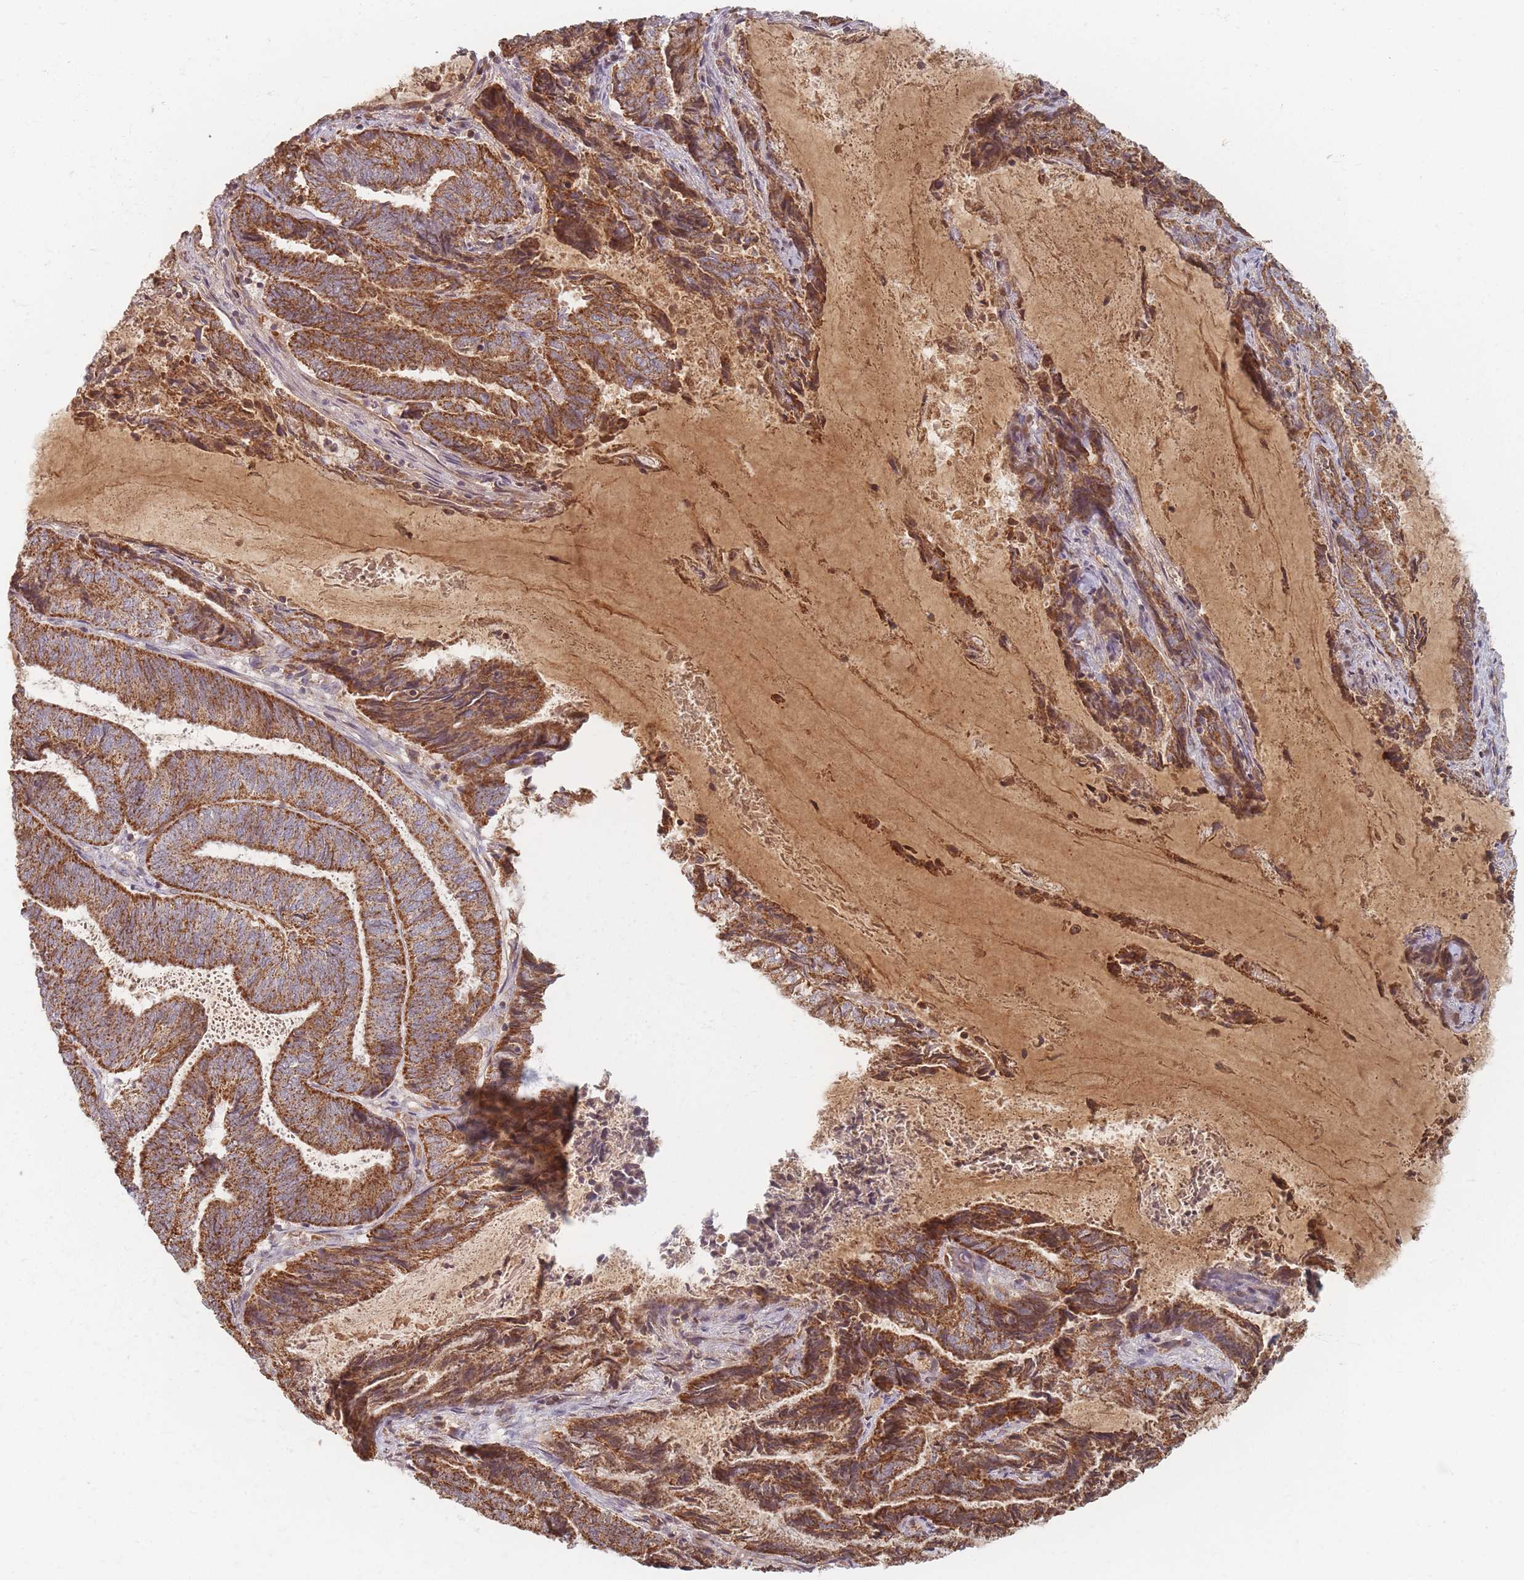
{"staining": {"intensity": "strong", "quantity": ">75%", "location": "cytoplasmic/membranous"}, "tissue": "endometrial cancer", "cell_type": "Tumor cells", "image_type": "cancer", "snomed": [{"axis": "morphology", "description": "Adenocarcinoma, NOS"}, {"axis": "topography", "description": "Endometrium"}], "caption": "The immunohistochemical stain labels strong cytoplasmic/membranous staining in tumor cells of endometrial cancer (adenocarcinoma) tissue.", "gene": "OR2M4", "patient": {"sex": "female", "age": 80}}